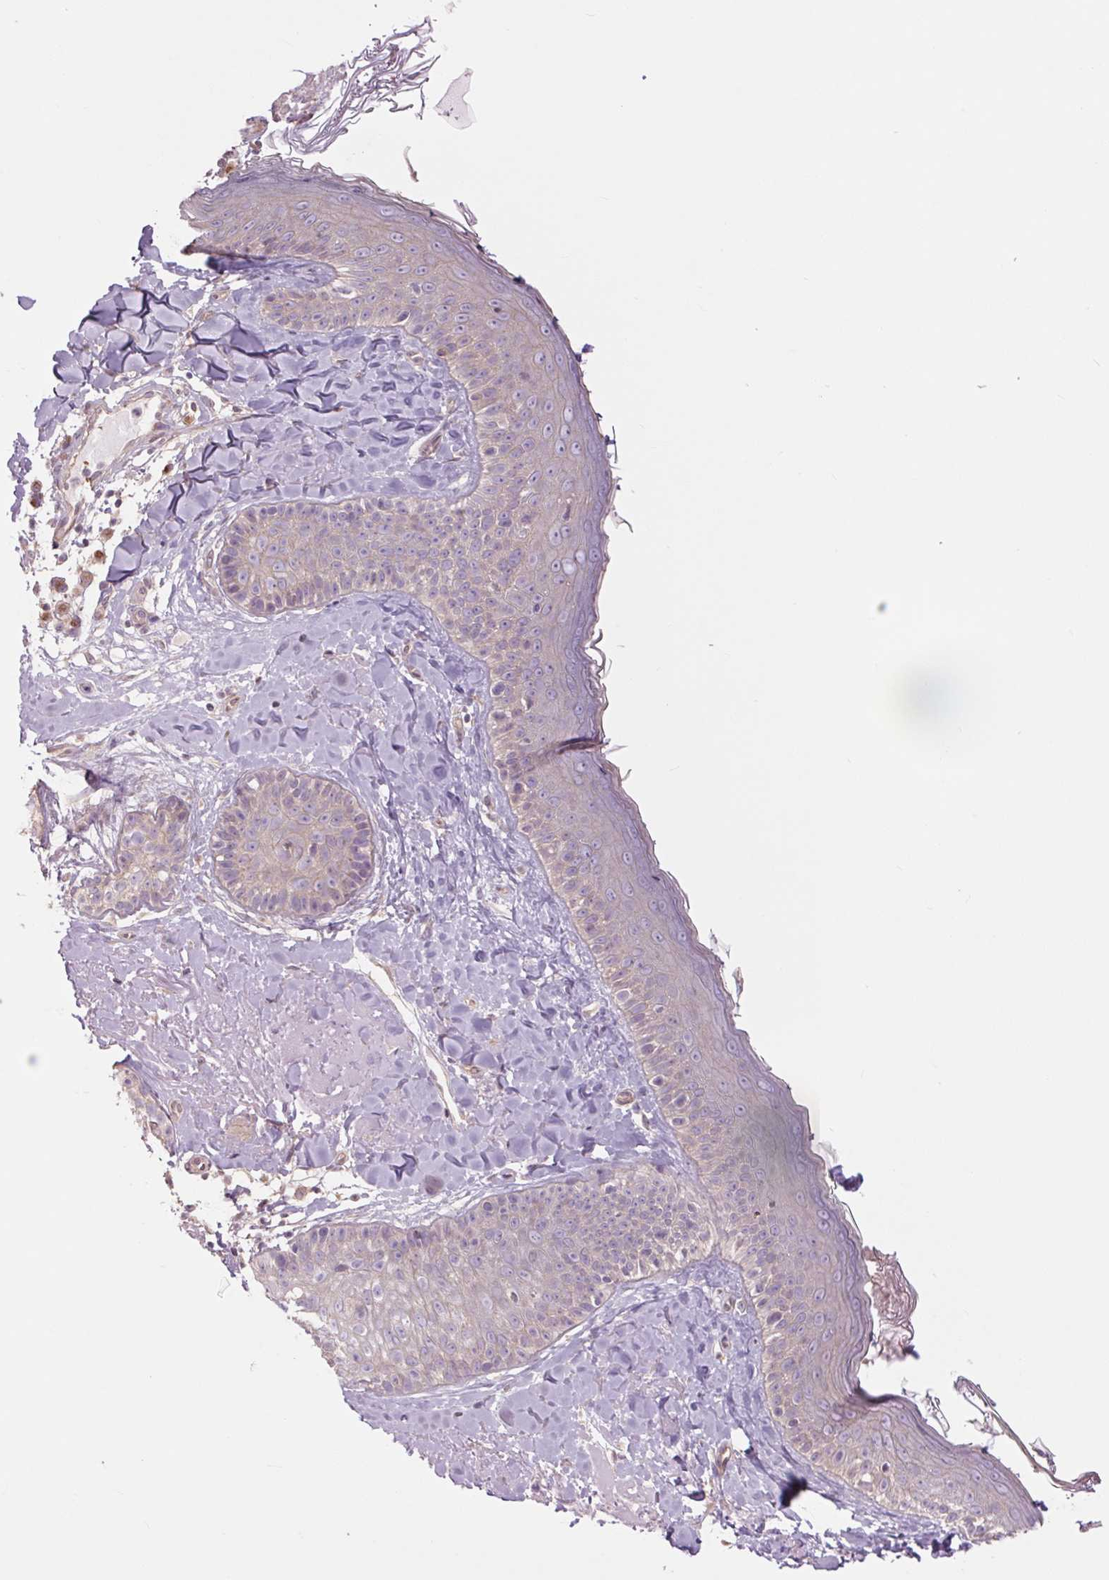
{"staining": {"intensity": "negative", "quantity": "none", "location": "none"}, "tissue": "skin", "cell_type": "Fibroblasts", "image_type": "normal", "snomed": [{"axis": "morphology", "description": "Normal tissue, NOS"}, {"axis": "topography", "description": "Skin"}], "caption": "High power microscopy micrograph of an immunohistochemistry histopathology image of unremarkable skin, revealing no significant positivity in fibroblasts. (Immunohistochemistry (ihc), brightfield microscopy, high magnification).", "gene": "CTNNA3", "patient": {"sex": "male", "age": 73}}